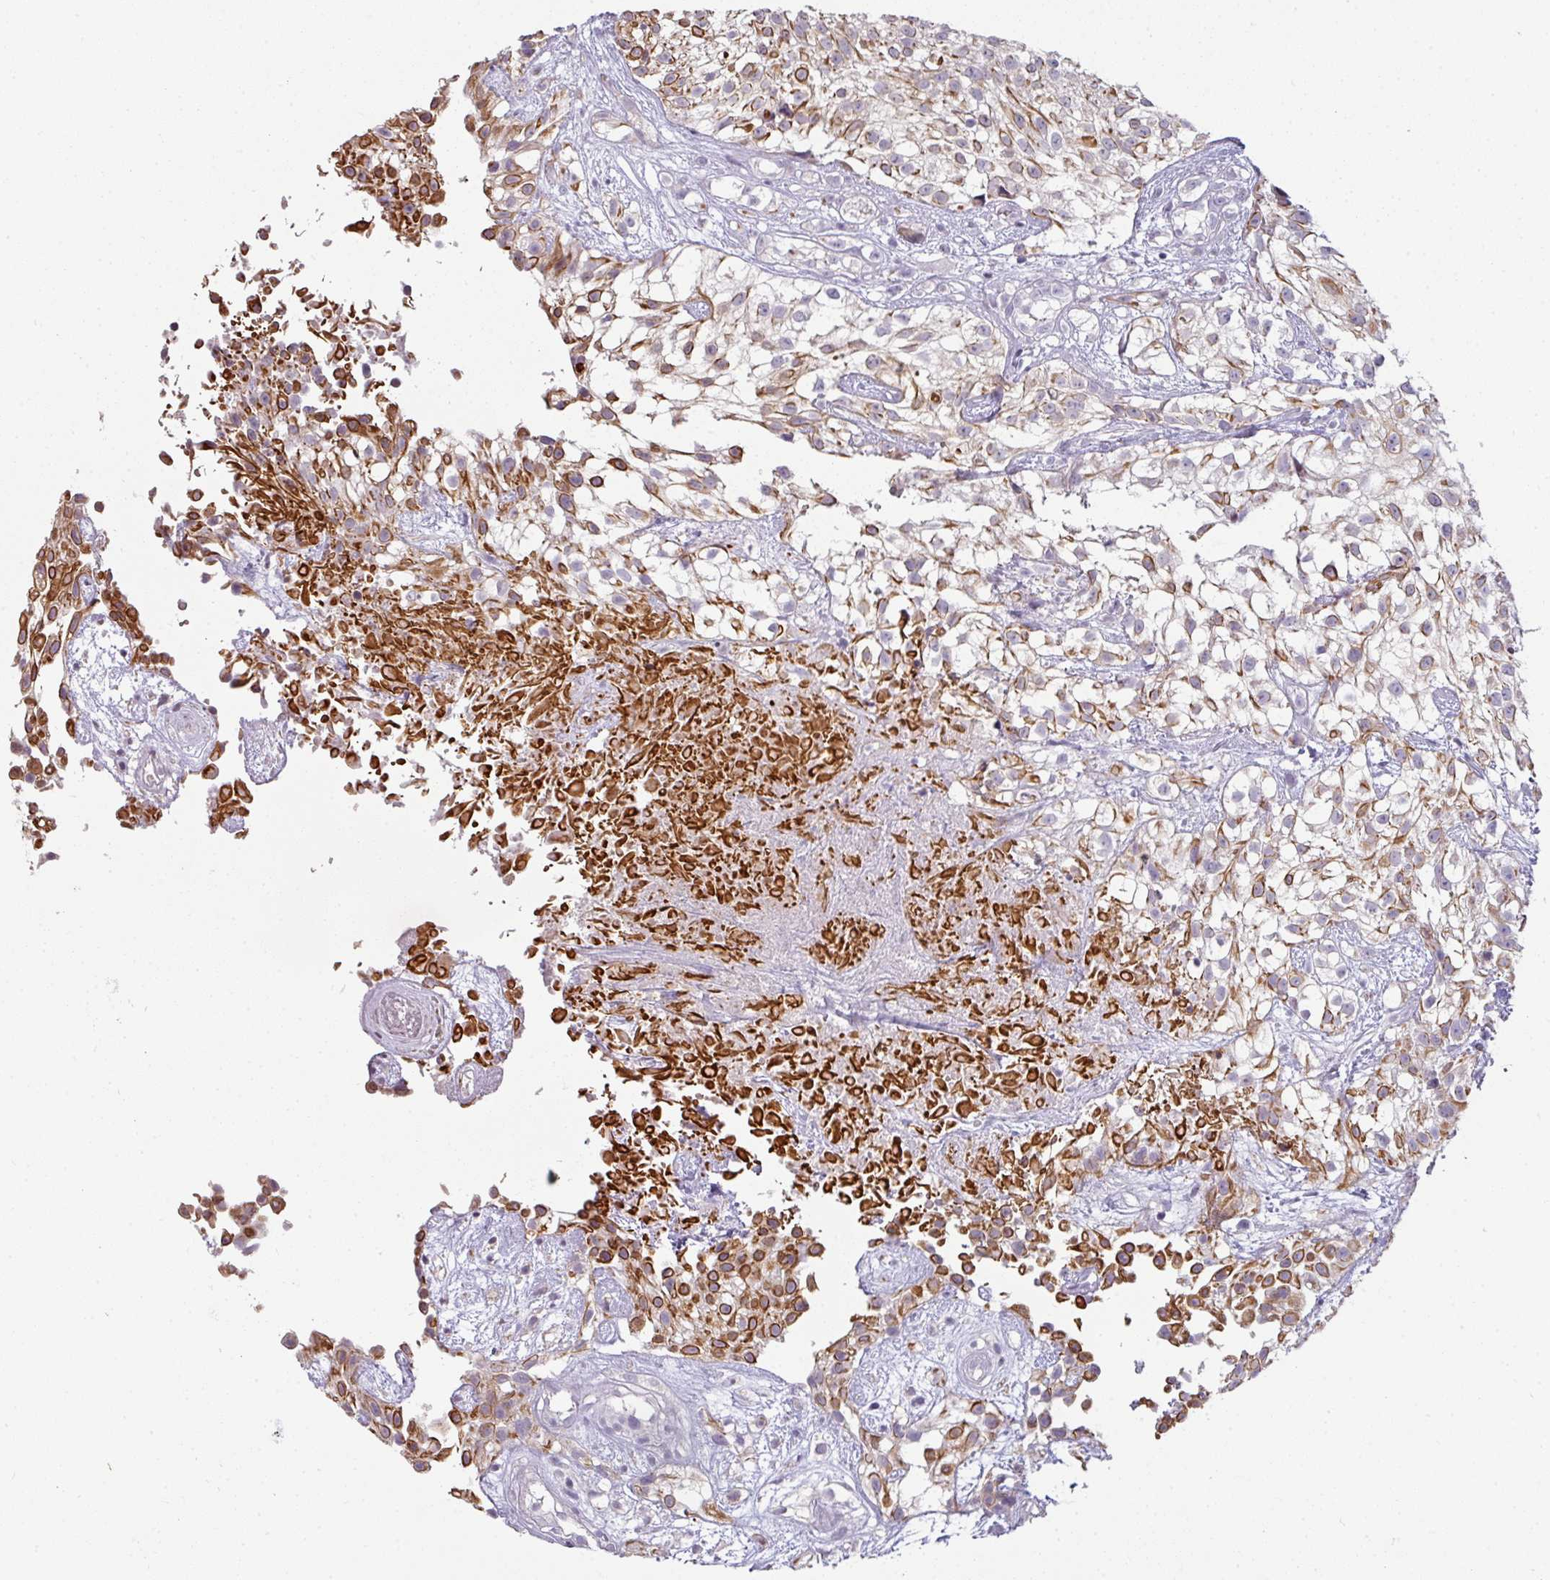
{"staining": {"intensity": "strong", "quantity": "25%-75%", "location": "cytoplasmic/membranous"}, "tissue": "urothelial cancer", "cell_type": "Tumor cells", "image_type": "cancer", "snomed": [{"axis": "morphology", "description": "Urothelial carcinoma, High grade"}, {"axis": "topography", "description": "Urinary bladder"}], "caption": "This is an image of IHC staining of high-grade urothelial carcinoma, which shows strong expression in the cytoplasmic/membranous of tumor cells.", "gene": "GTF2H3", "patient": {"sex": "male", "age": 56}}